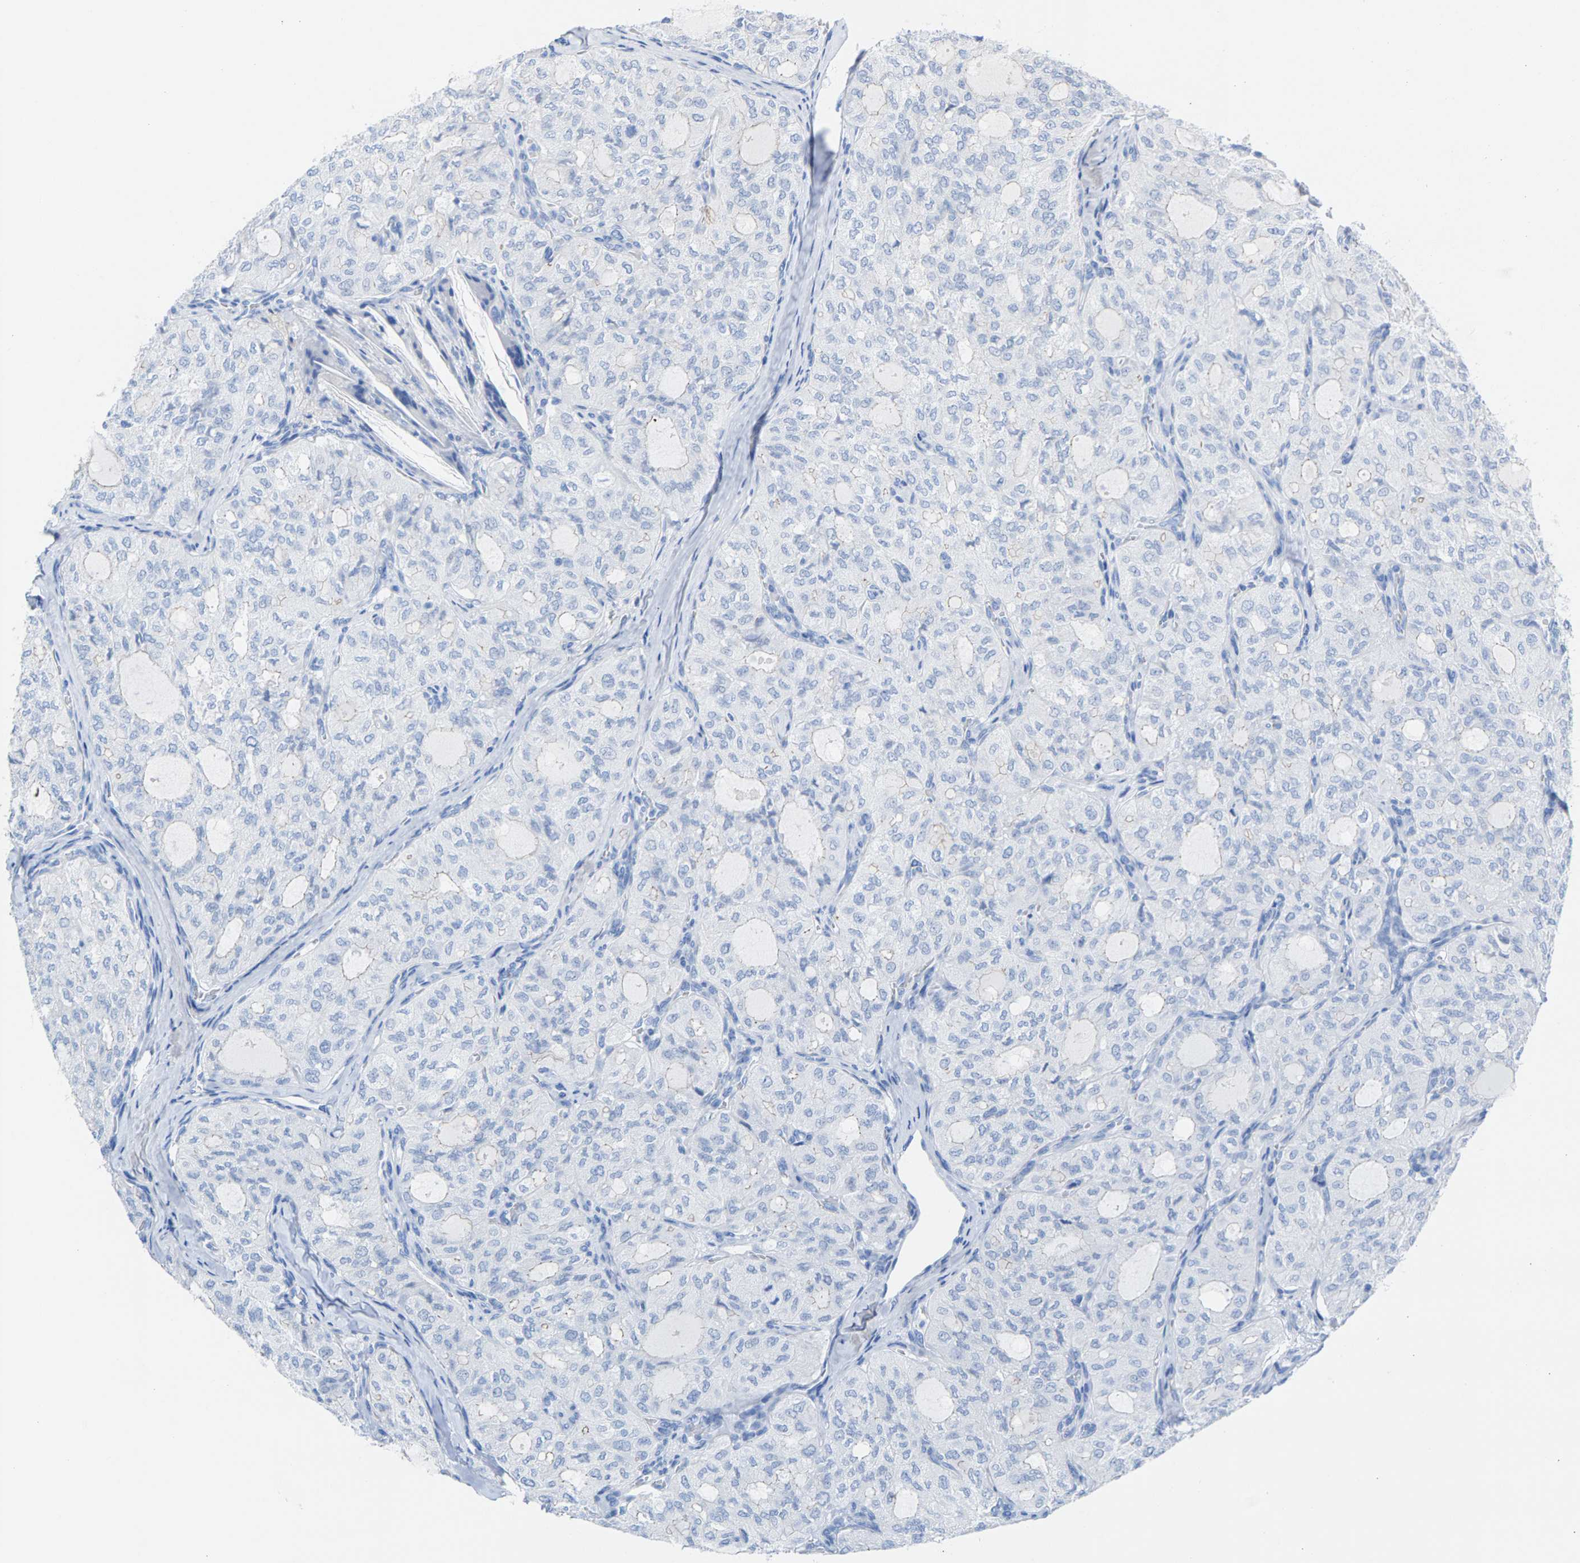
{"staining": {"intensity": "negative", "quantity": "none", "location": "none"}, "tissue": "thyroid cancer", "cell_type": "Tumor cells", "image_type": "cancer", "snomed": [{"axis": "morphology", "description": "Follicular adenoma carcinoma, NOS"}, {"axis": "topography", "description": "Thyroid gland"}], "caption": "Immunohistochemistry (IHC) histopathology image of neoplastic tissue: follicular adenoma carcinoma (thyroid) stained with DAB (3,3'-diaminobenzidine) reveals no significant protein positivity in tumor cells.", "gene": "CPA1", "patient": {"sex": "male", "age": 75}}